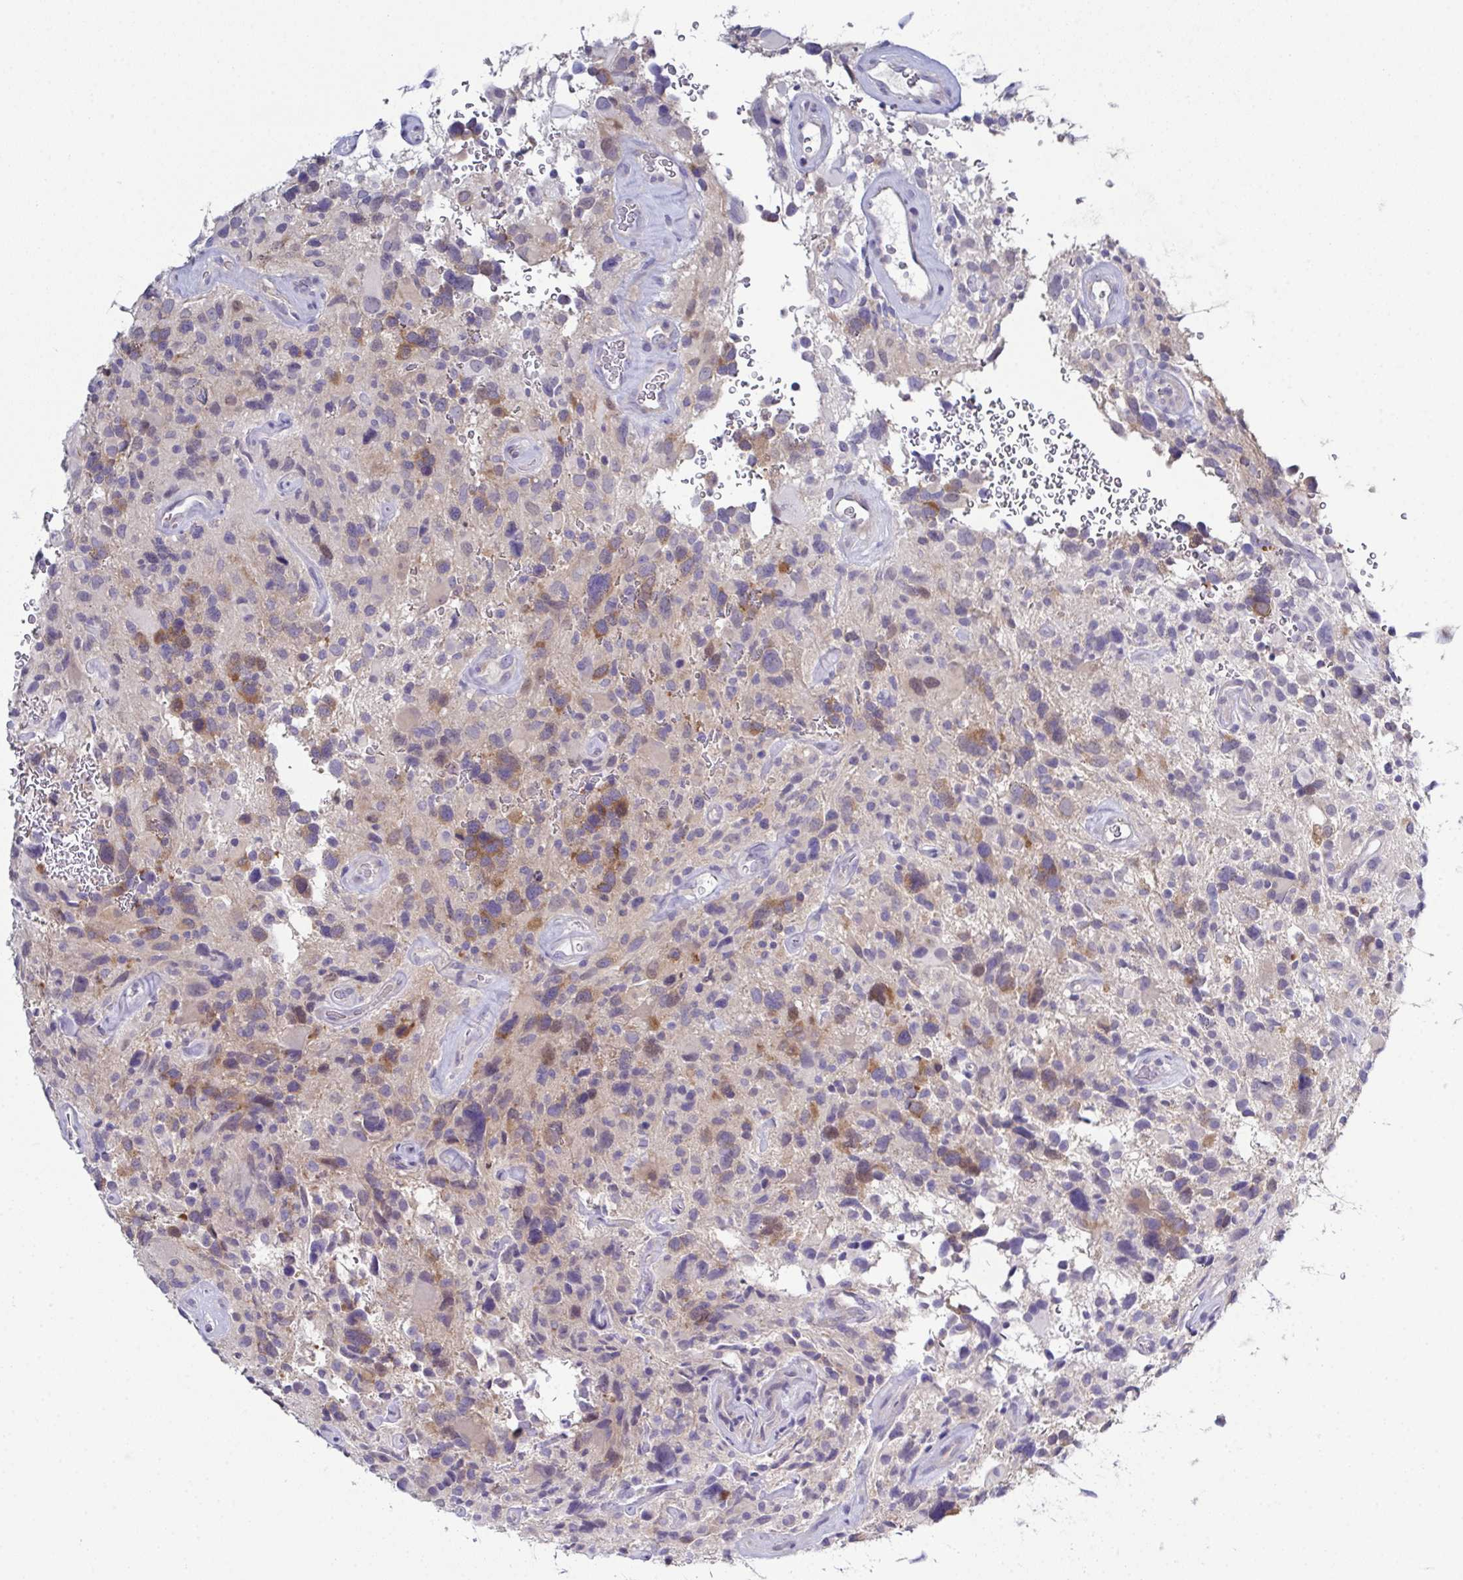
{"staining": {"intensity": "moderate", "quantity": "<25%", "location": "cytoplasmic/membranous"}, "tissue": "glioma", "cell_type": "Tumor cells", "image_type": "cancer", "snomed": [{"axis": "morphology", "description": "Glioma, malignant, High grade"}, {"axis": "topography", "description": "Brain"}], "caption": "Moderate cytoplasmic/membranous staining for a protein is seen in about <25% of tumor cells of glioma using IHC.", "gene": "CFAP97D1", "patient": {"sex": "male", "age": 49}}